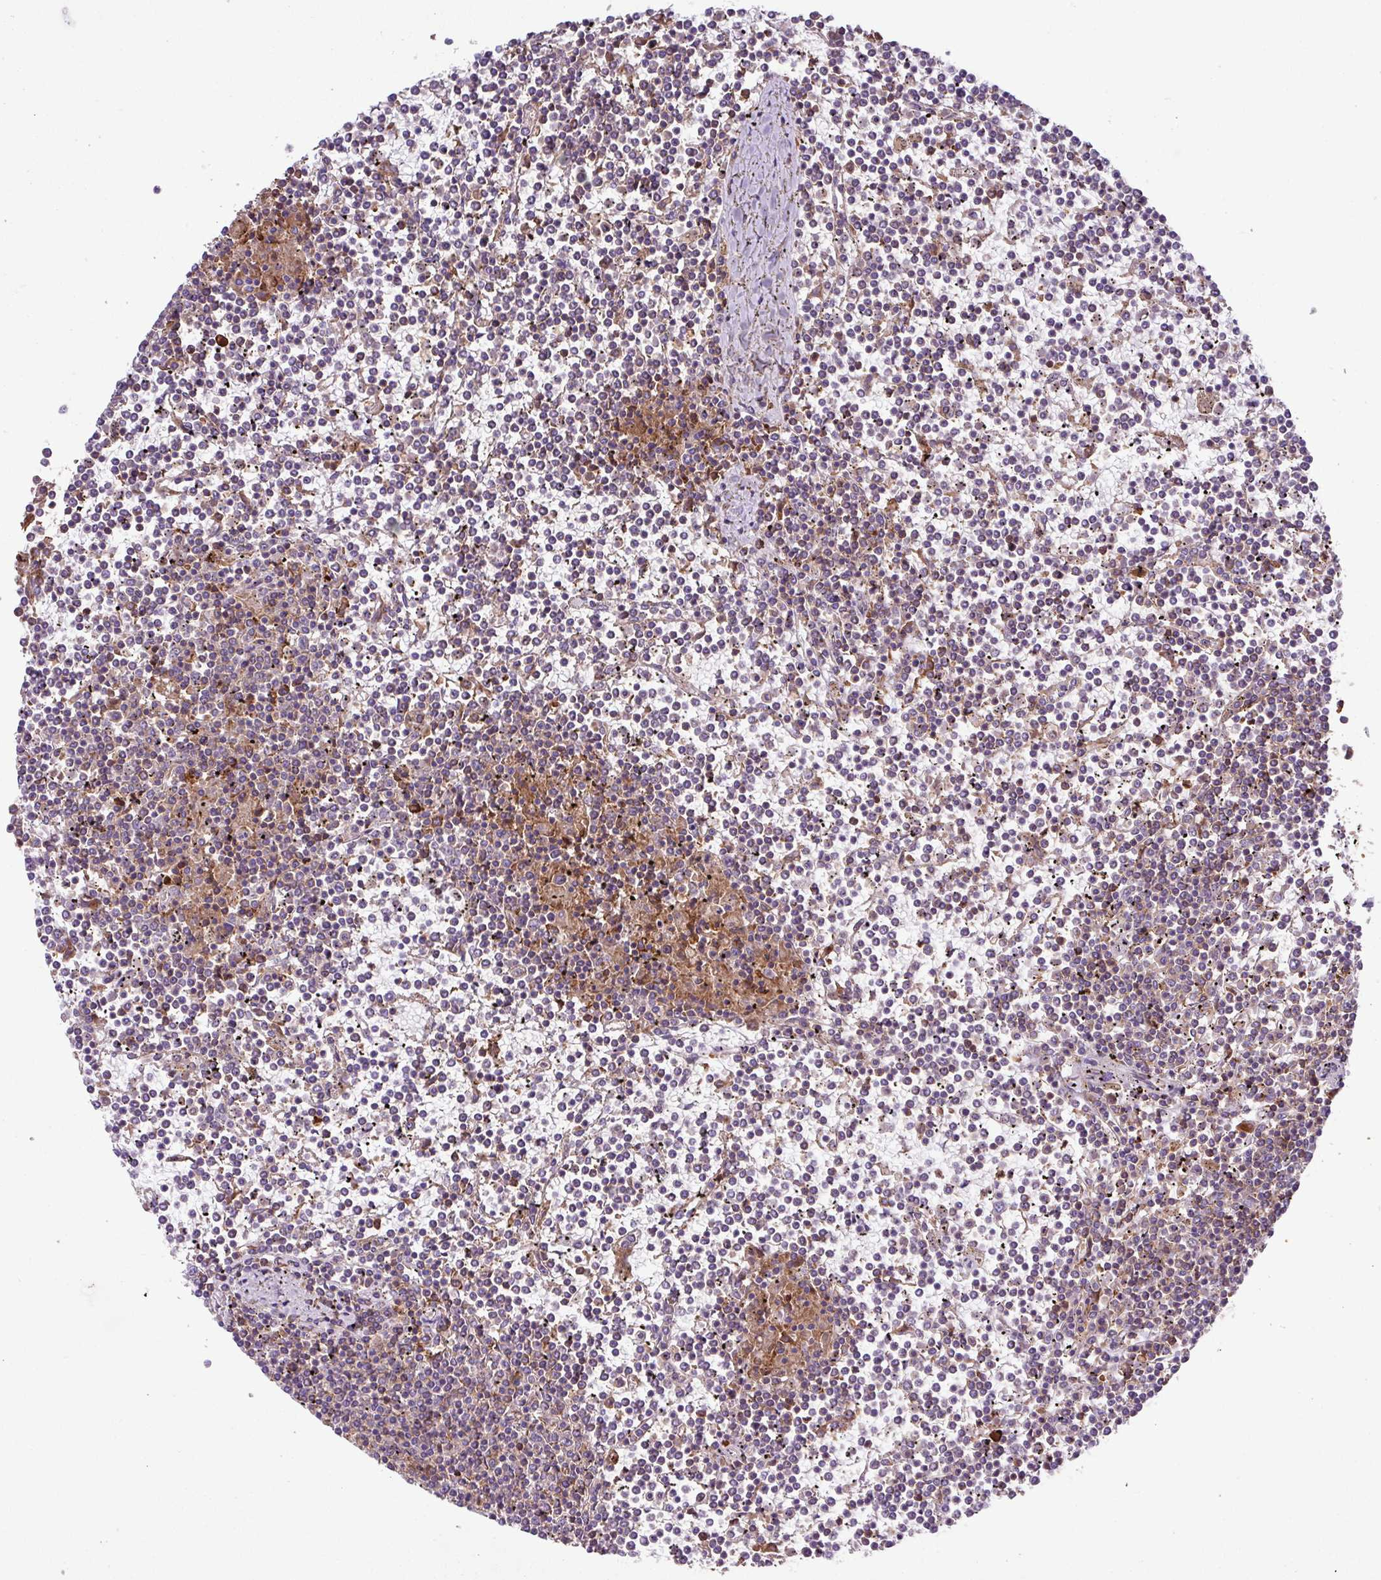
{"staining": {"intensity": "negative", "quantity": "none", "location": "none"}, "tissue": "lymphoma", "cell_type": "Tumor cells", "image_type": "cancer", "snomed": [{"axis": "morphology", "description": "Malignant lymphoma, non-Hodgkin's type, Low grade"}, {"axis": "topography", "description": "Spleen"}], "caption": "Malignant lymphoma, non-Hodgkin's type (low-grade) was stained to show a protein in brown. There is no significant staining in tumor cells.", "gene": "RIC1", "patient": {"sex": "female", "age": 19}}